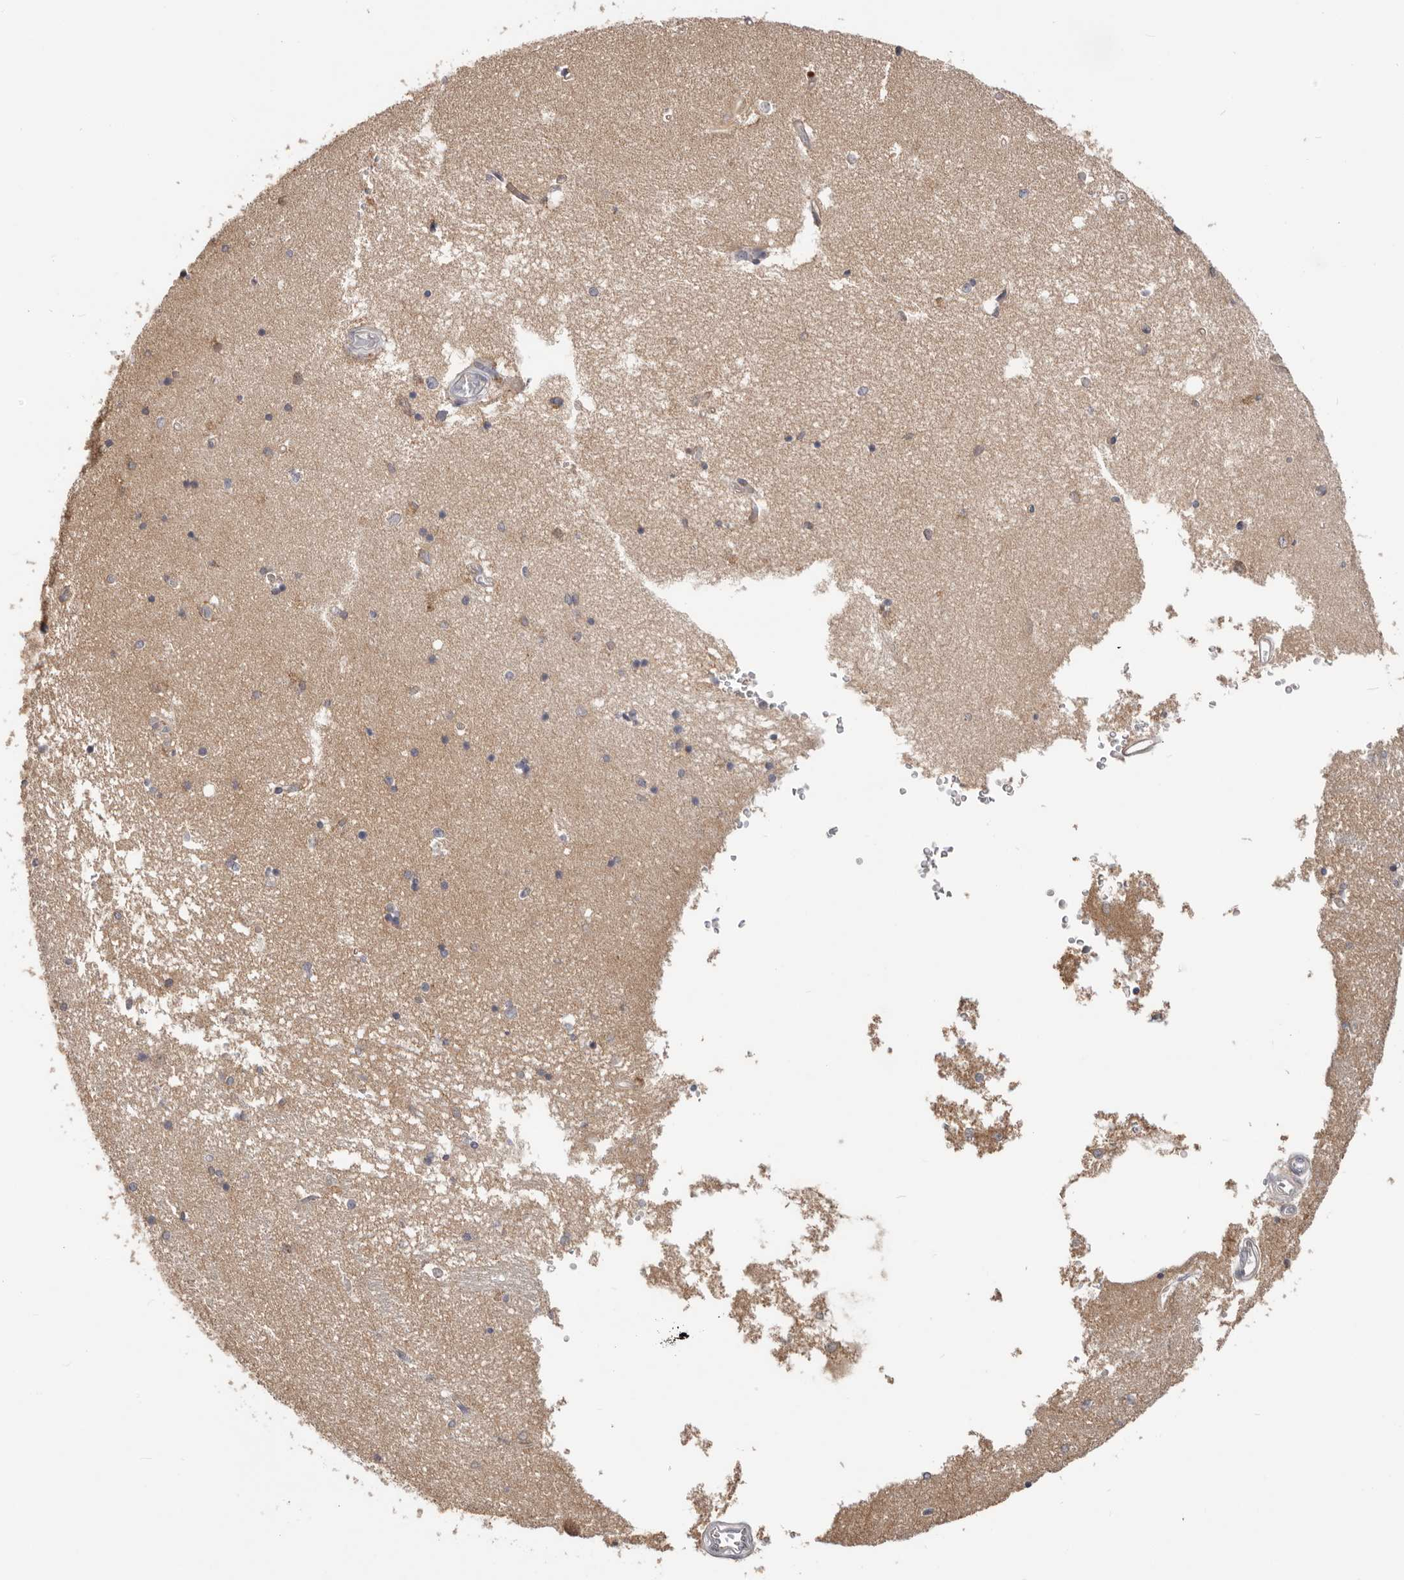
{"staining": {"intensity": "weak", "quantity": "<25%", "location": "cytoplasmic/membranous"}, "tissue": "hippocampus", "cell_type": "Glial cells", "image_type": "normal", "snomed": [{"axis": "morphology", "description": "Normal tissue, NOS"}, {"axis": "topography", "description": "Hippocampus"}], "caption": "Immunohistochemical staining of unremarkable human hippocampus demonstrates no significant expression in glial cells.", "gene": "LRP6", "patient": {"sex": "male", "age": 45}}